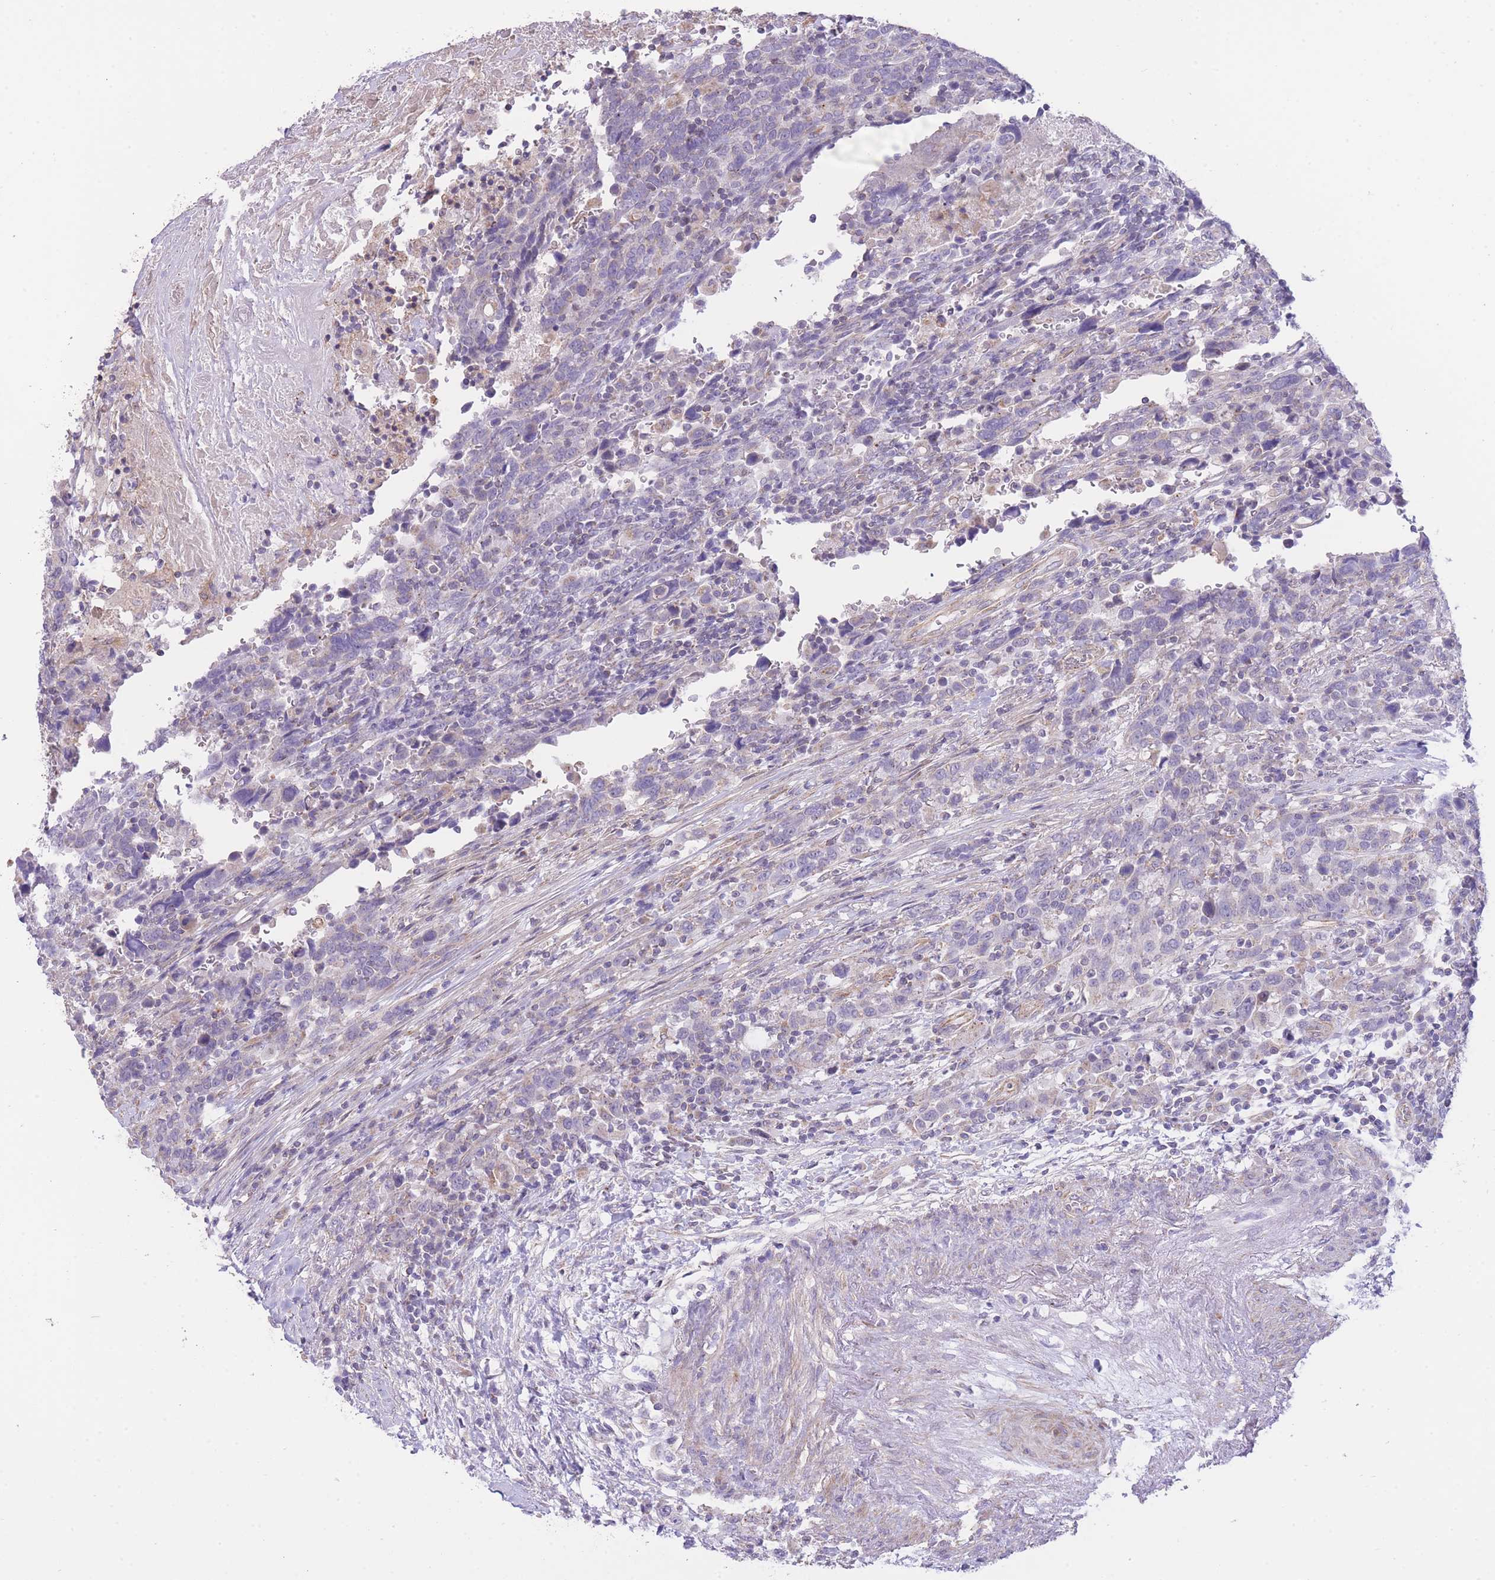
{"staining": {"intensity": "negative", "quantity": "none", "location": "none"}, "tissue": "urothelial cancer", "cell_type": "Tumor cells", "image_type": "cancer", "snomed": [{"axis": "morphology", "description": "Urothelial carcinoma, High grade"}, {"axis": "topography", "description": "Urinary bladder"}], "caption": "High magnification brightfield microscopy of urothelial carcinoma (high-grade) stained with DAB (brown) and counterstained with hematoxylin (blue): tumor cells show no significant expression.", "gene": "CTBP1", "patient": {"sex": "male", "age": 61}}